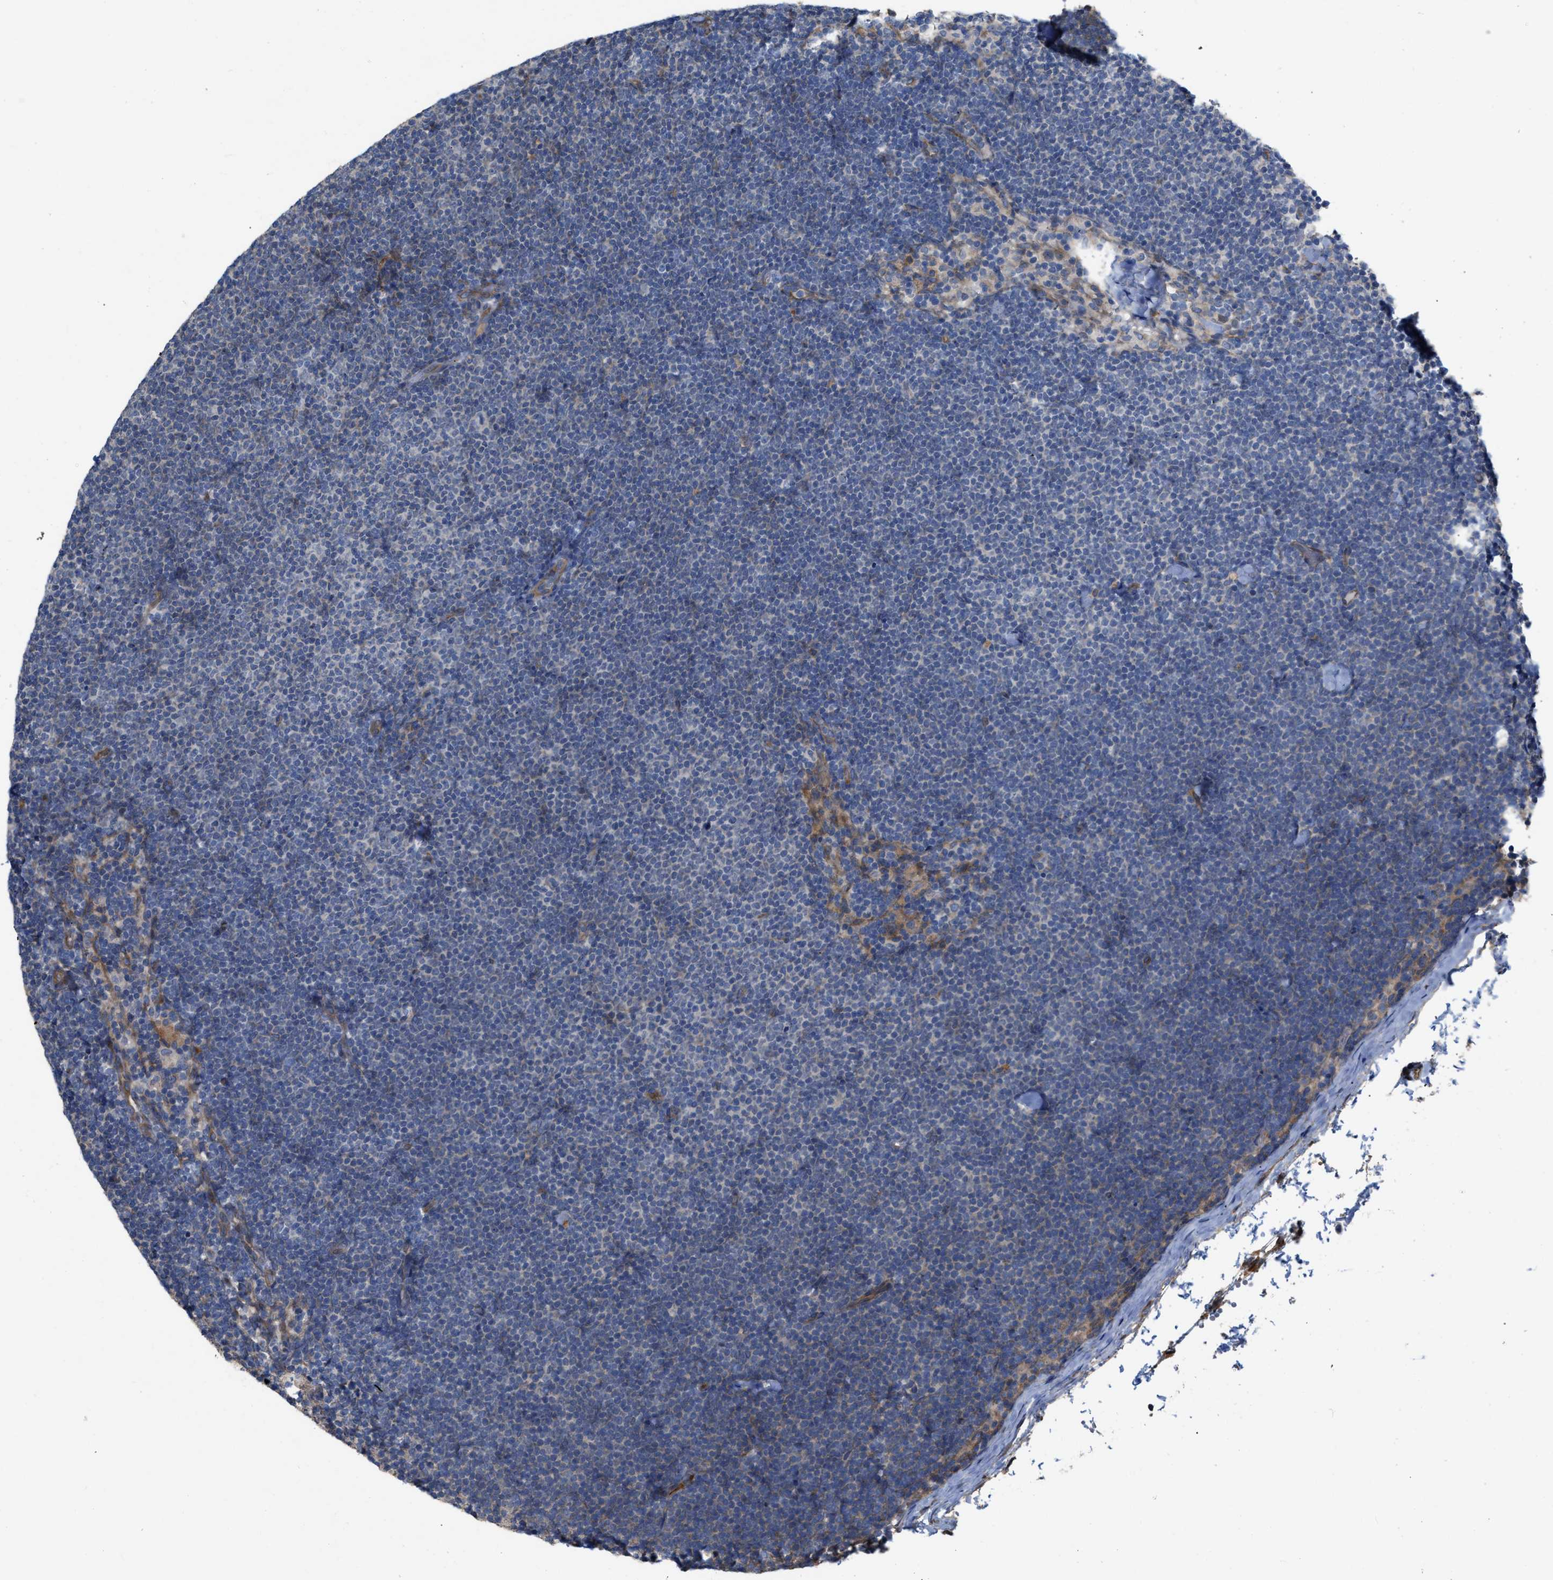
{"staining": {"intensity": "negative", "quantity": "none", "location": "none"}, "tissue": "lymphoma", "cell_type": "Tumor cells", "image_type": "cancer", "snomed": [{"axis": "morphology", "description": "Malignant lymphoma, non-Hodgkin's type, Low grade"}, {"axis": "topography", "description": "Lymph node"}], "caption": "DAB (3,3'-diaminobenzidine) immunohistochemical staining of human low-grade malignant lymphoma, non-Hodgkin's type exhibits no significant staining in tumor cells. (Brightfield microscopy of DAB IHC at high magnification).", "gene": "SLC4A11", "patient": {"sex": "female", "age": 53}}